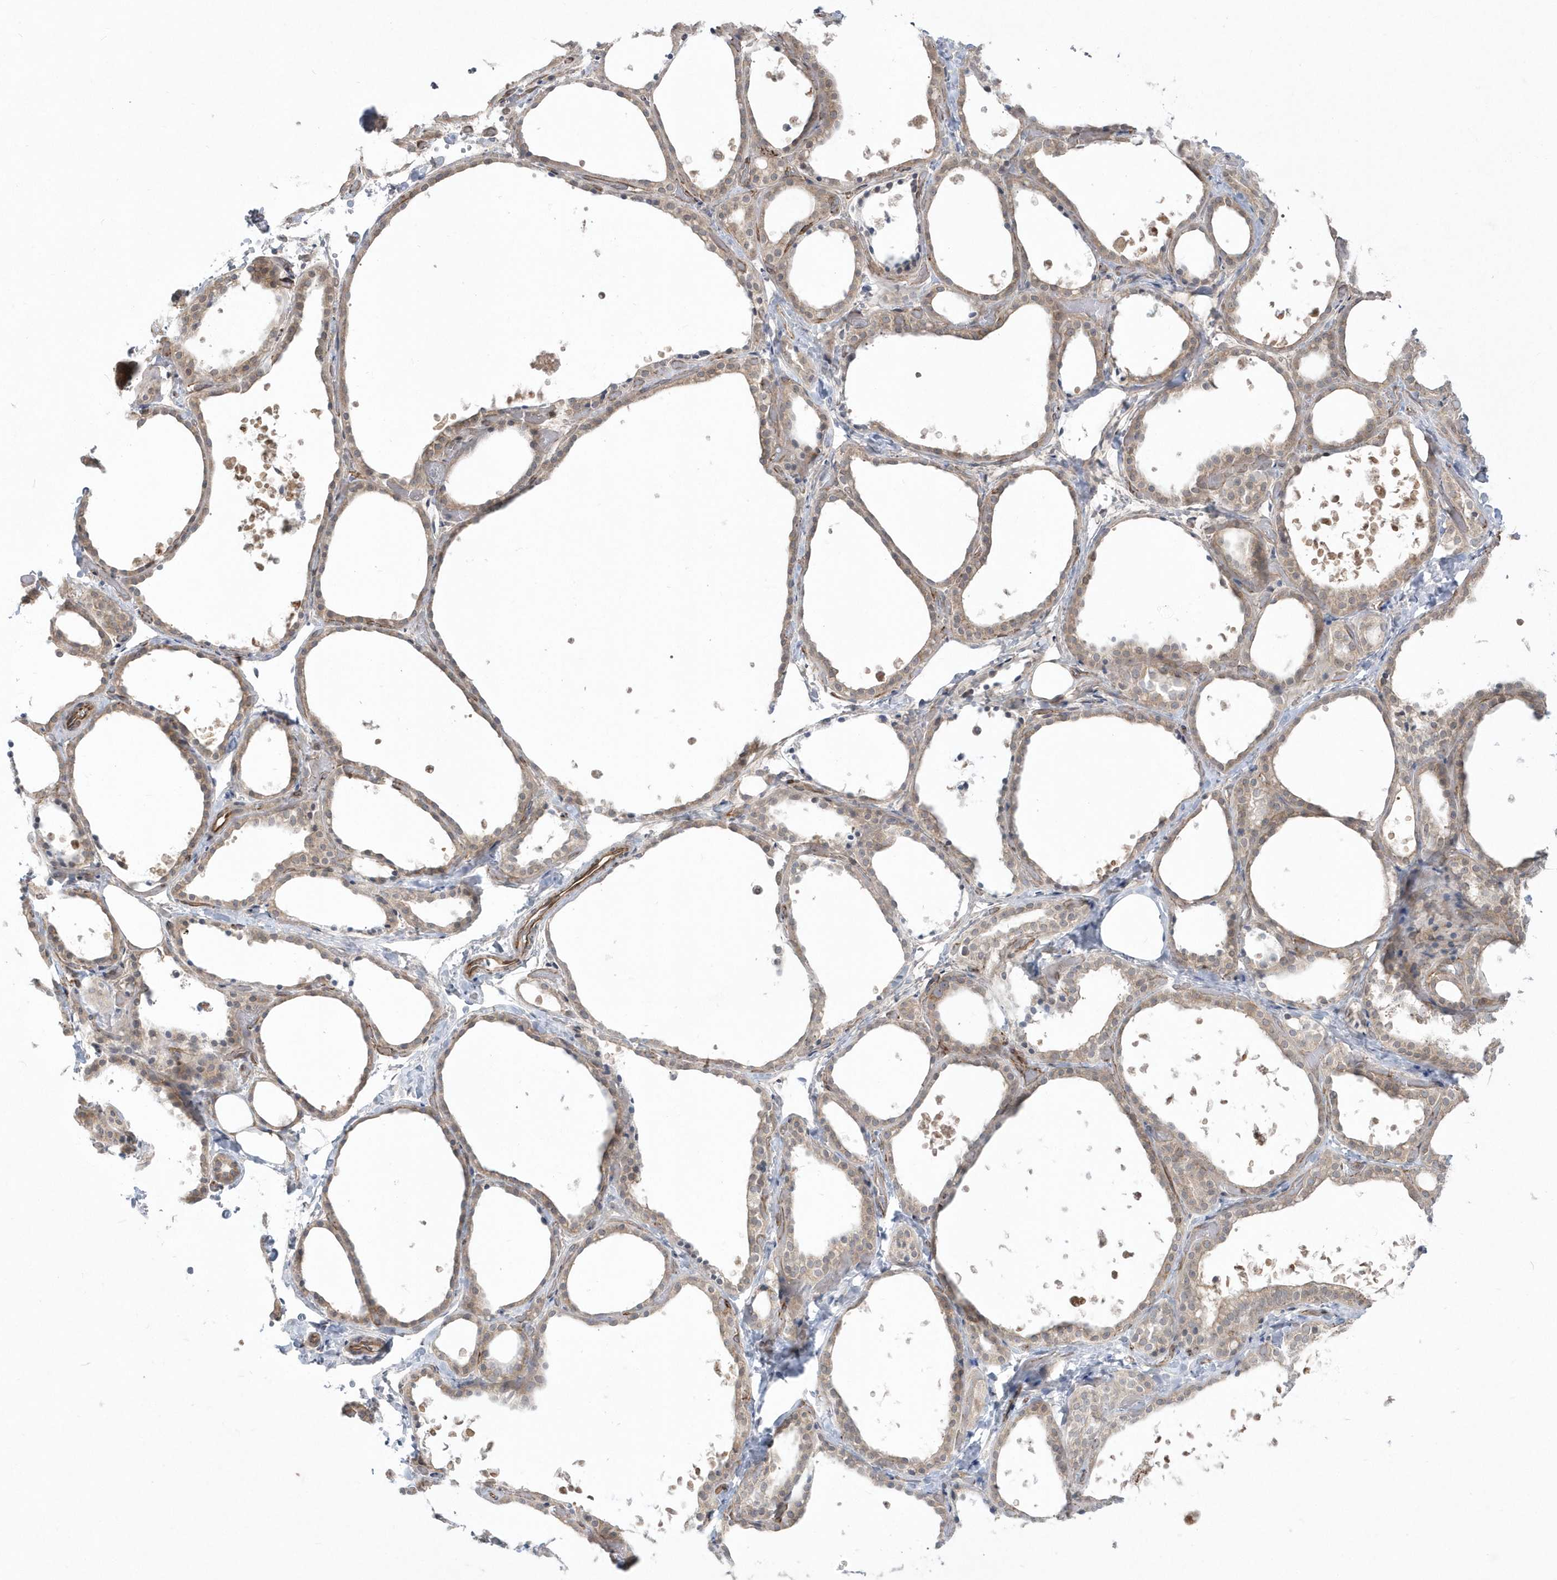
{"staining": {"intensity": "weak", "quantity": ">75%", "location": "cytoplasmic/membranous"}, "tissue": "thyroid gland", "cell_type": "Glandular cells", "image_type": "normal", "snomed": [{"axis": "morphology", "description": "Normal tissue, NOS"}, {"axis": "topography", "description": "Thyroid gland"}], "caption": "Immunohistochemistry (IHC) histopathology image of benign thyroid gland: human thyroid gland stained using immunohistochemistry (IHC) displays low levels of weak protein expression localized specifically in the cytoplasmic/membranous of glandular cells, appearing as a cytoplasmic/membranous brown color.", "gene": "DHX57", "patient": {"sex": "female", "age": 44}}